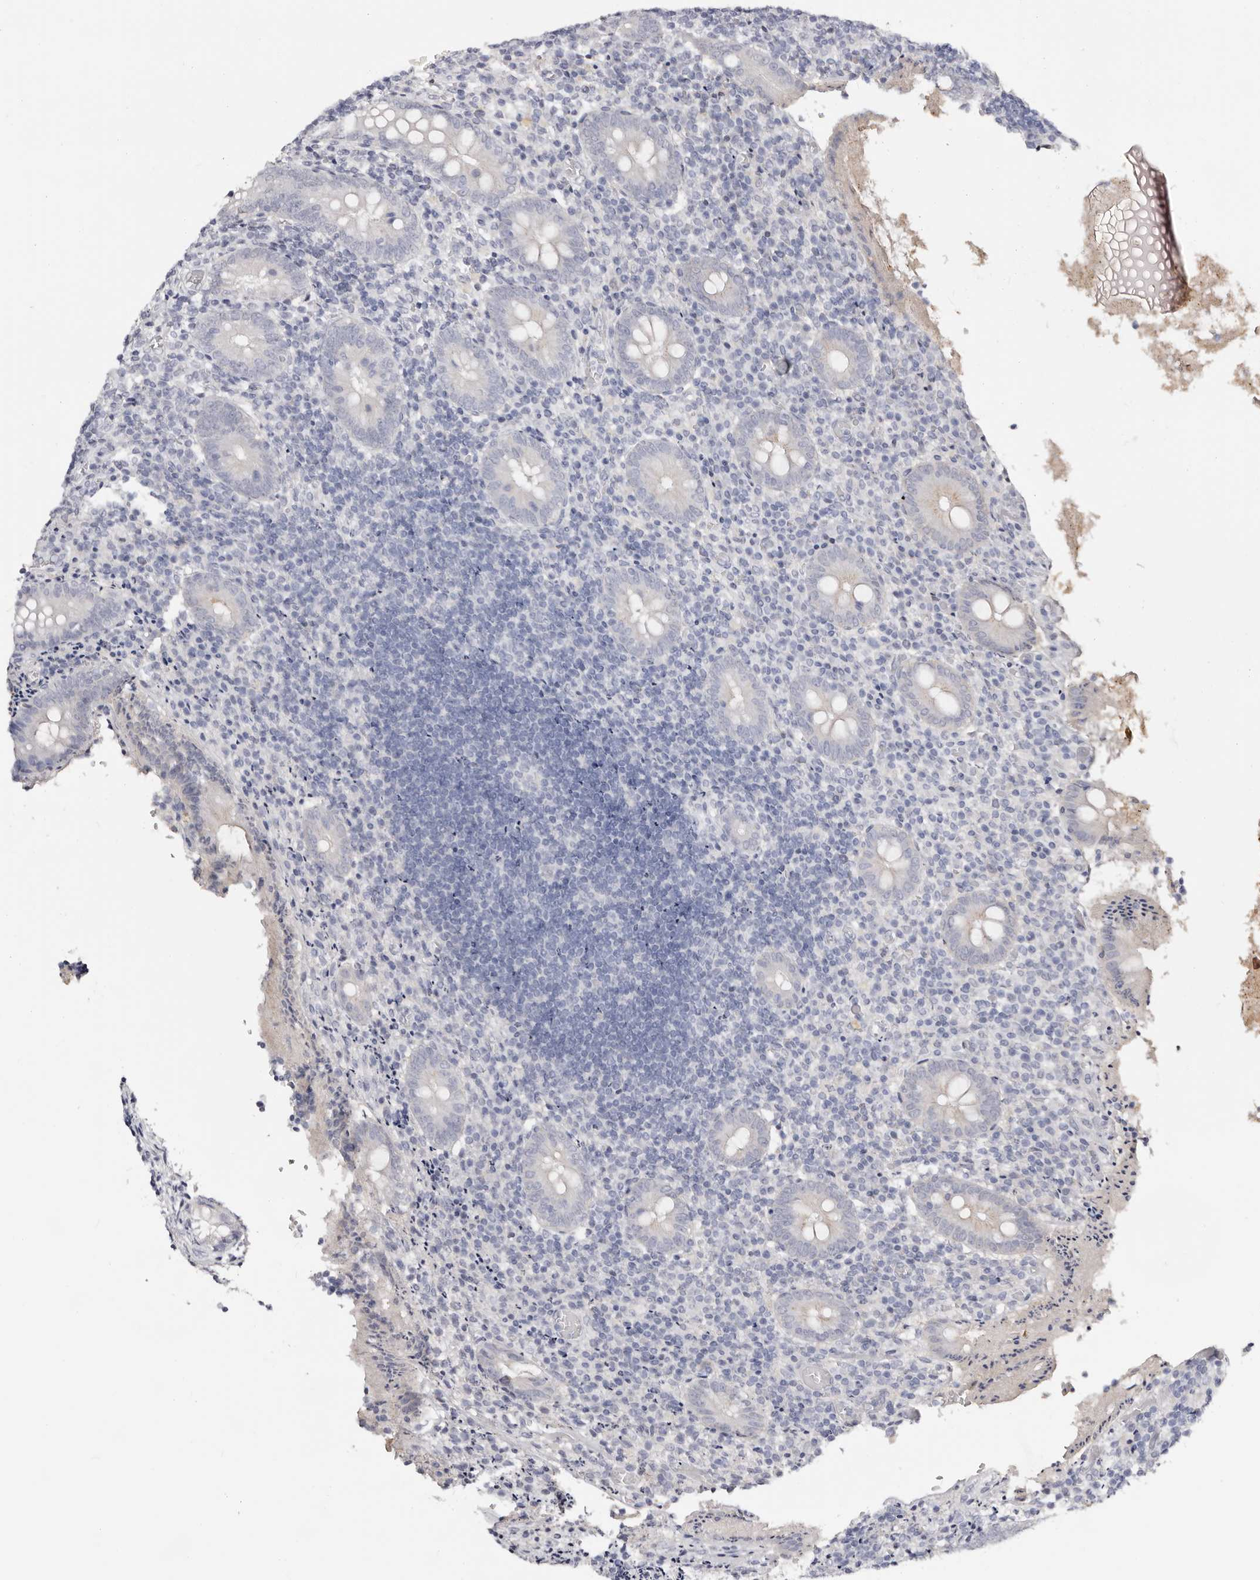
{"staining": {"intensity": "negative", "quantity": "none", "location": "none"}, "tissue": "appendix", "cell_type": "Glandular cells", "image_type": "normal", "snomed": [{"axis": "morphology", "description": "Normal tissue, NOS"}, {"axis": "topography", "description": "Appendix"}], "caption": "IHC photomicrograph of normal appendix stained for a protein (brown), which displays no positivity in glandular cells. Nuclei are stained in blue.", "gene": "AKNAD1", "patient": {"sex": "female", "age": 17}}